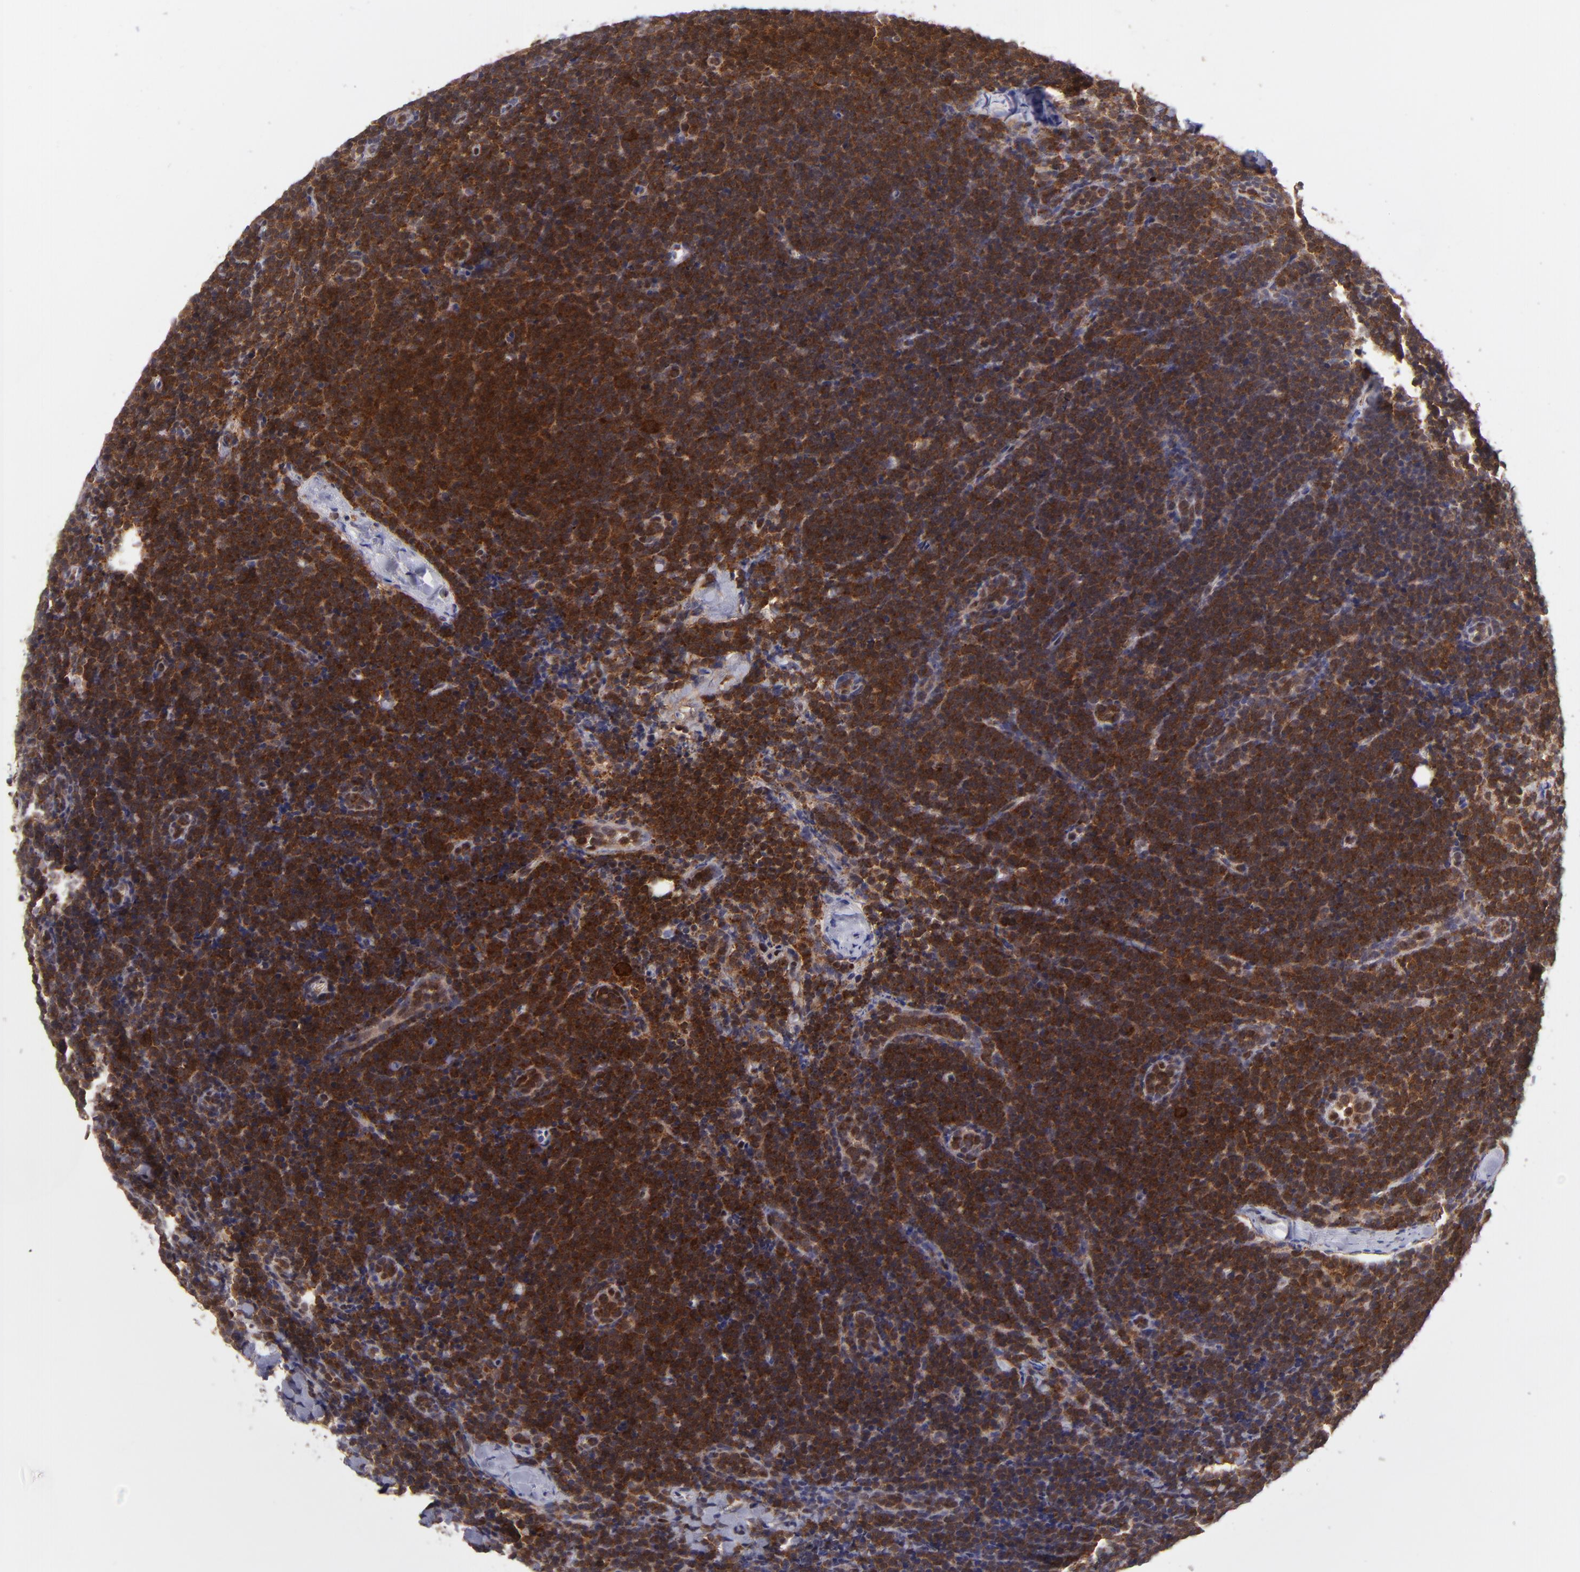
{"staining": {"intensity": "strong", "quantity": ">75%", "location": "cytoplasmic/membranous"}, "tissue": "lymphoma", "cell_type": "Tumor cells", "image_type": "cancer", "snomed": [{"axis": "morphology", "description": "Malignant lymphoma, non-Hodgkin's type, High grade"}, {"axis": "topography", "description": "Lymph node"}], "caption": "DAB (3,3'-diaminobenzidine) immunohistochemical staining of human high-grade malignant lymphoma, non-Hodgkin's type displays strong cytoplasmic/membranous protein positivity in about >75% of tumor cells.", "gene": "PTPN13", "patient": {"sex": "female", "age": 58}}